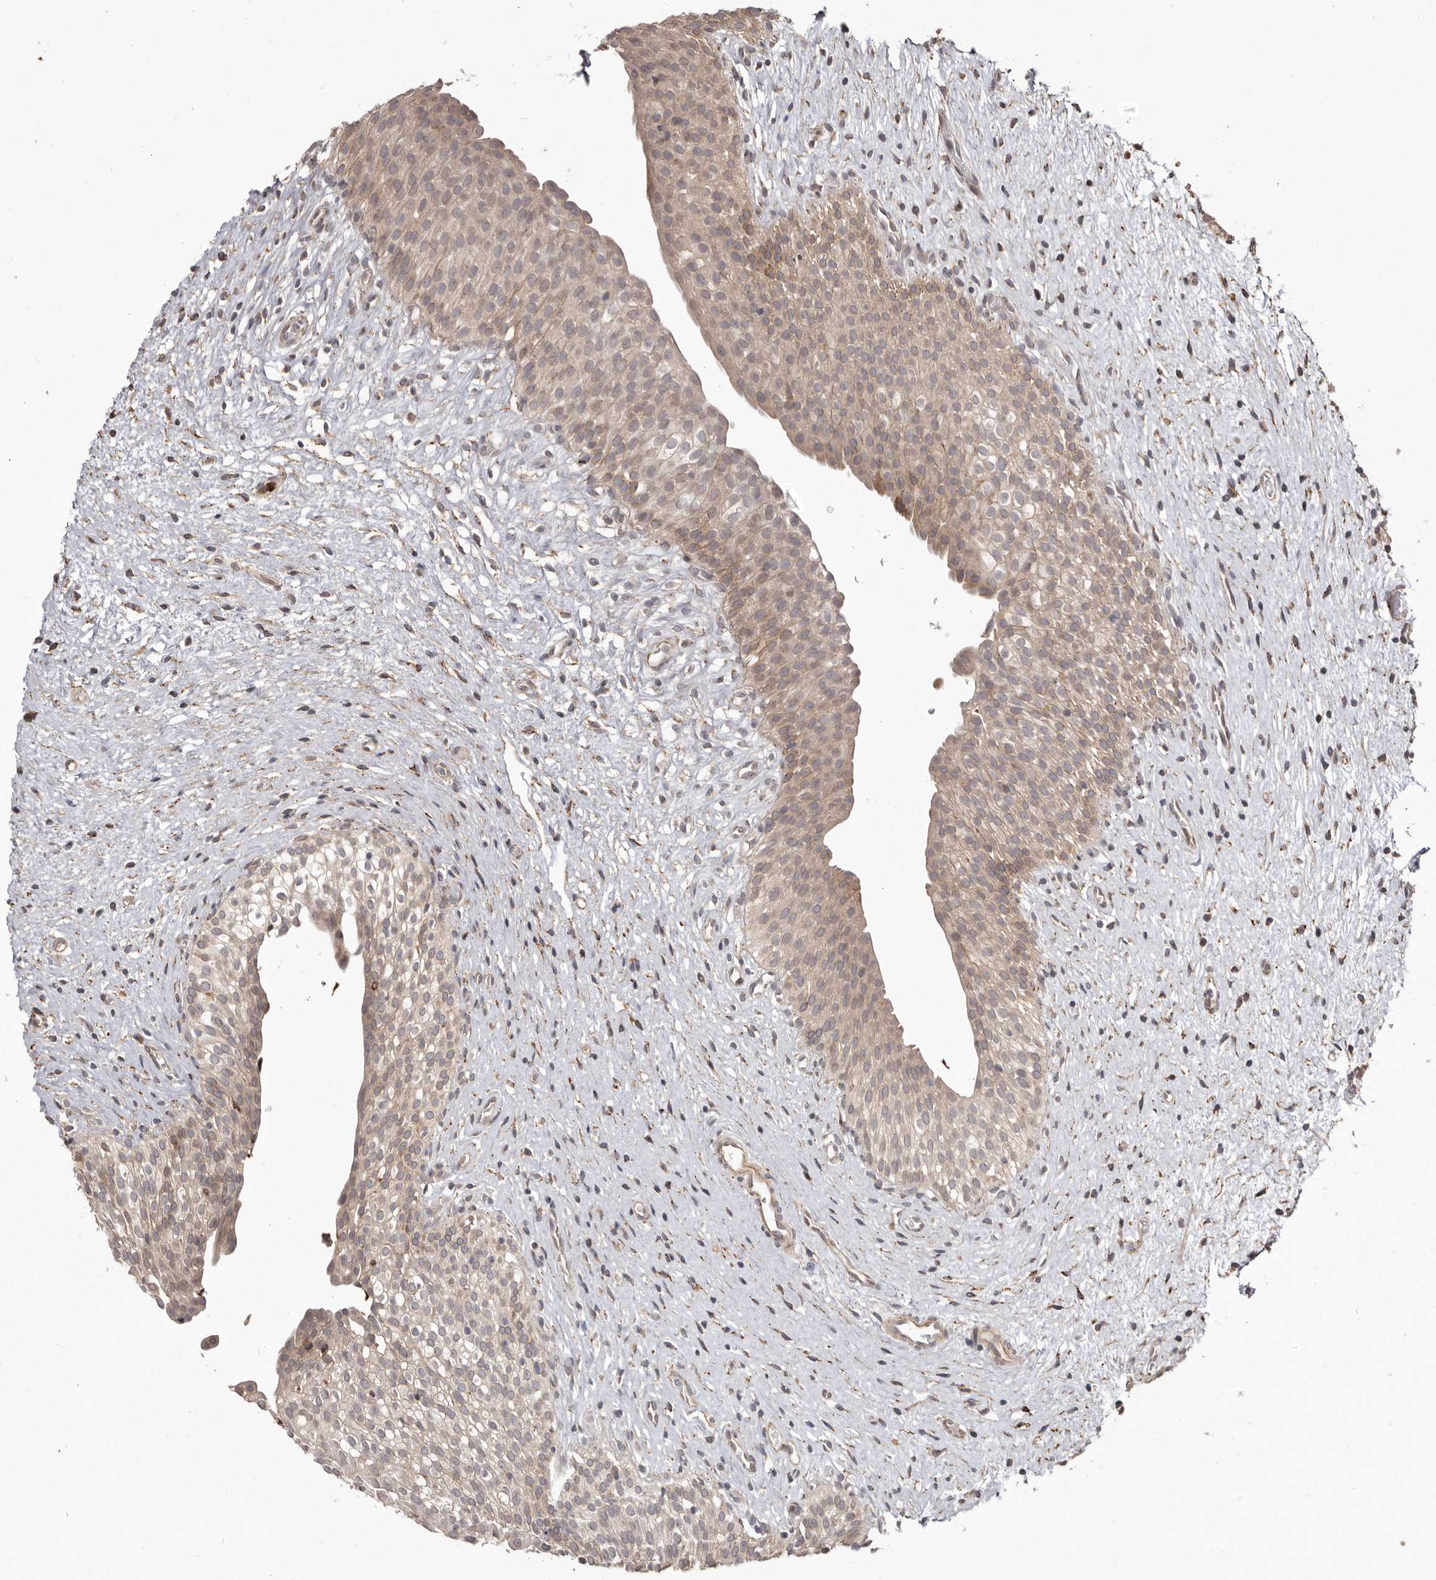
{"staining": {"intensity": "moderate", "quantity": "25%-75%", "location": "cytoplasmic/membranous"}, "tissue": "urinary bladder", "cell_type": "Urothelial cells", "image_type": "normal", "snomed": [{"axis": "morphology", "description": "Normal tissue, NOS"}, {"axis": "topography", "description": "Urinary bladder"}], "caption": "Urothelial cells demonstrate medium levels of moderate cytoplasmic/membranous positivity in approximately 25%-75% of cells in benign urinary bladder. (Brightfield microscopy of DAB IHC at high magnification).", "gene": "NUP43", "patient": {"sex": "male", "age": 1}}